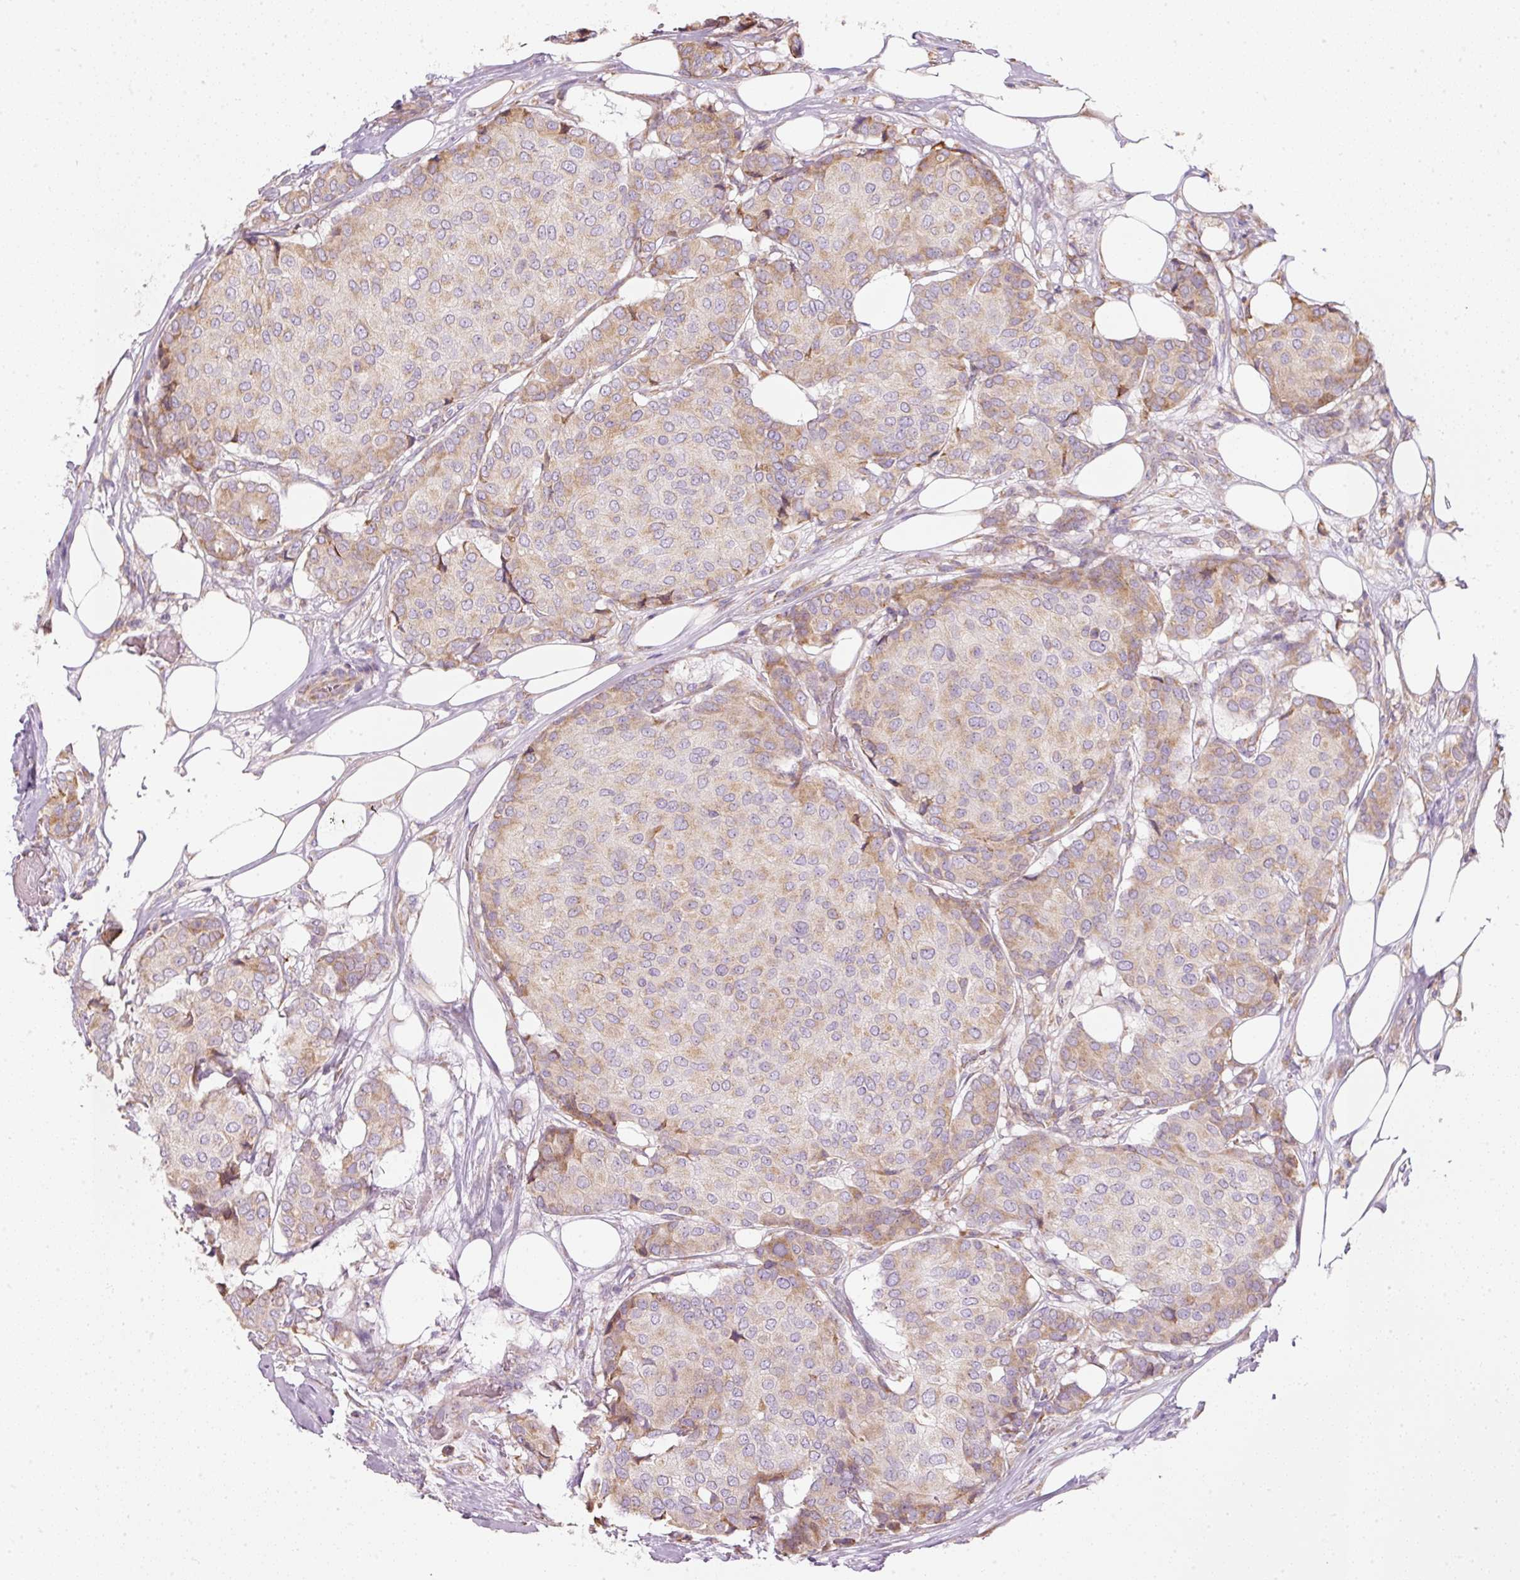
{"staining": {"intensity": "weak", "quantity": "25%-75%", "location": "cytoplasmic/membranous"}, "tissue": "breast cancer", "cell_type": "Tumor cells", "image_type": "cancer", "snomed": [{"axis": "morphology", "description": "Duct carcinoma"}, {"axis": "topography", "description": "Breast"}], "caption": "Breast cancer tissue displays weak cytoplasmic/membranous staining in approximately 25%-75% of tumor cells, visualized by immunohistochemistry. Nuclei are stained in blue.", "gene": "MORN4", "patient": {"sex": "female", "age": 75}}